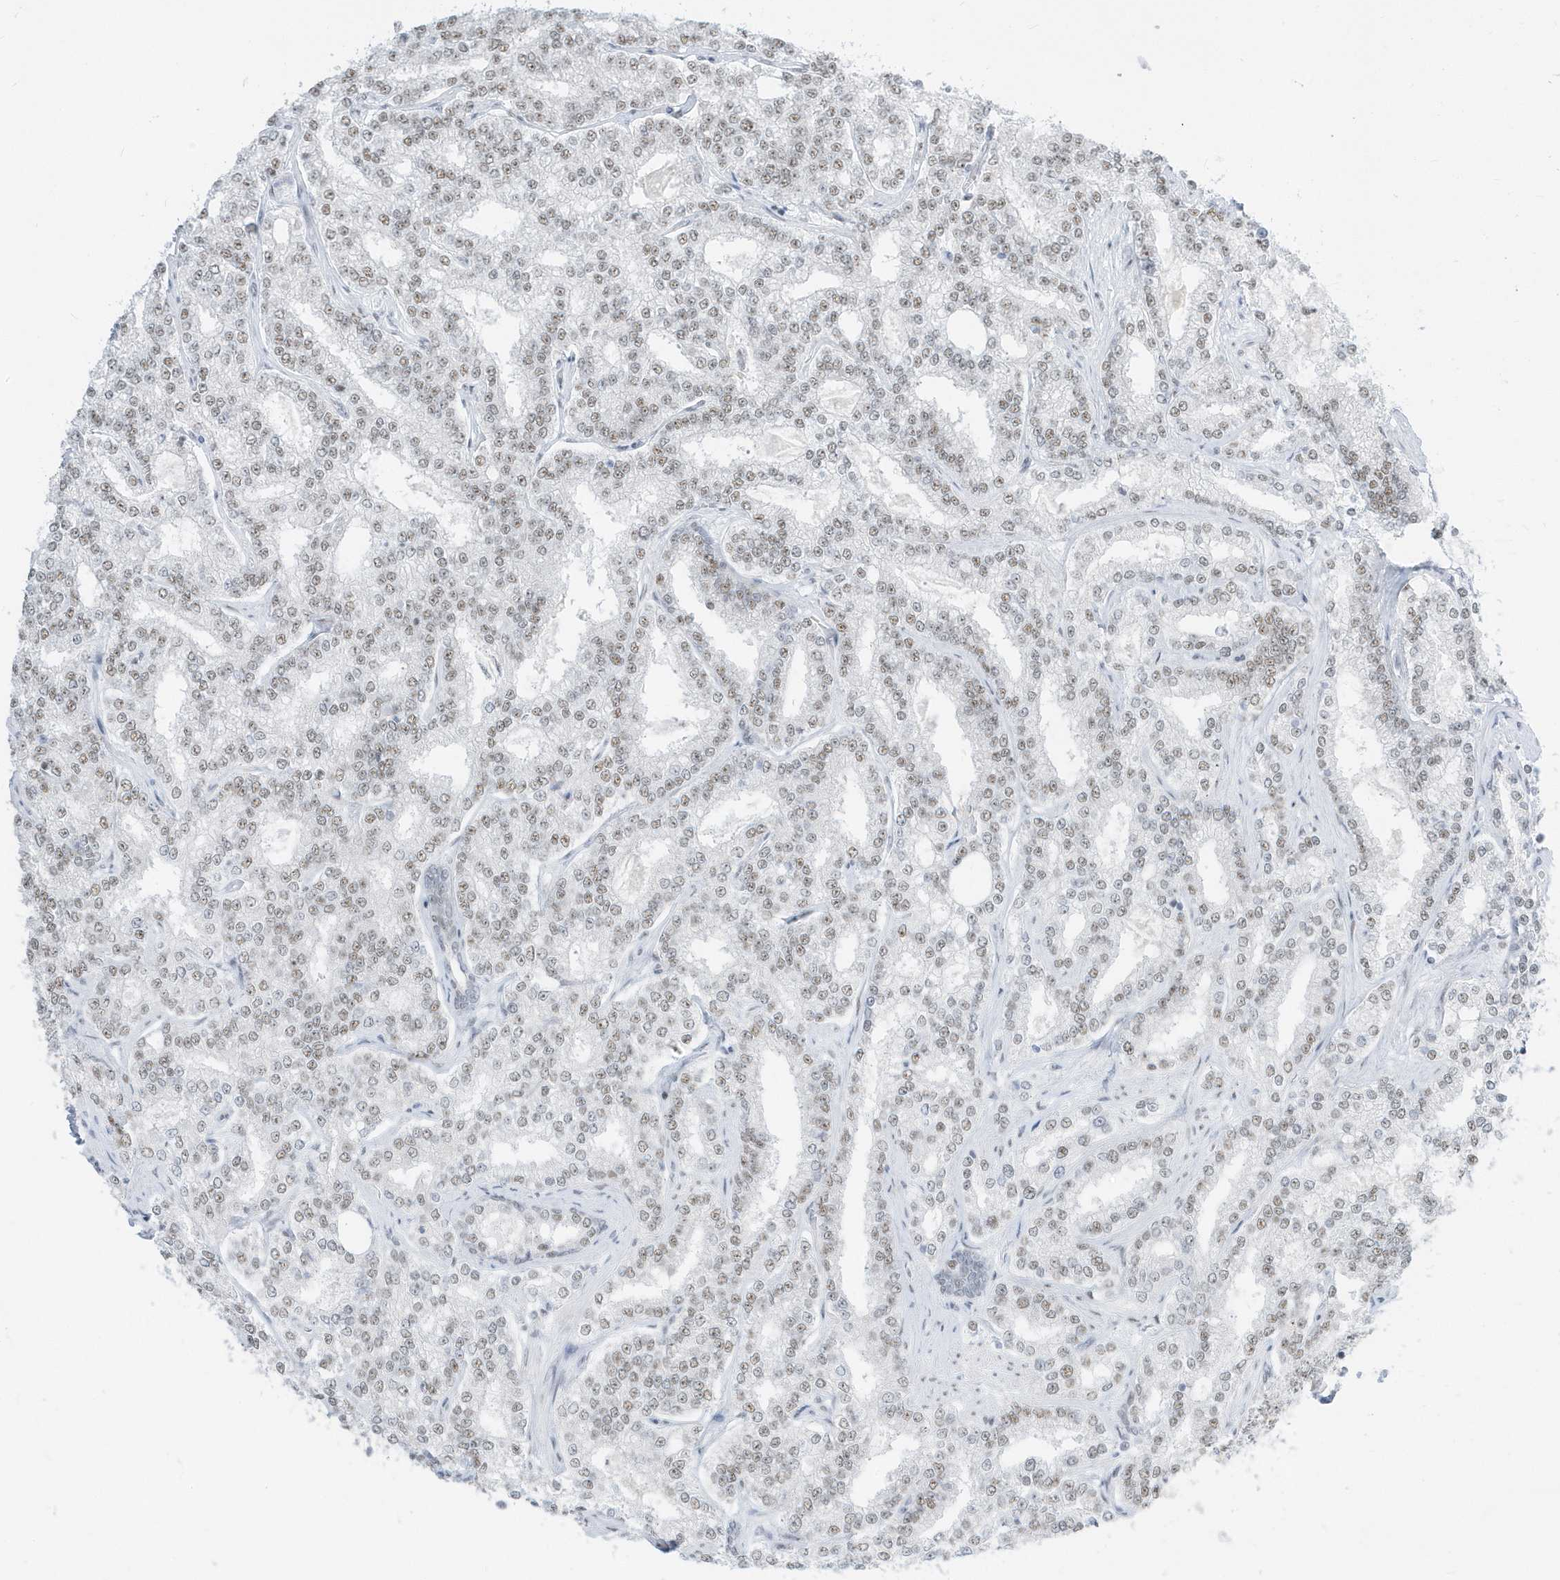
{"staining": {"intensity": "weak", "quantity": ">75%", "location": "nuclear"}, "tissue": "prostate cancer", "cell_type": "Tumor cells", "image_type": "cancer", "snomed": [{"axis": "morphology", "description": "Normal tissue, NOS"}, {"axis": "morphology", "description": "Adenocarcinoma, High grade"}, {"axis": "topography", "description": "Prostate"}], "caption": "Protein expression analysis of human prostate cancer (adenocarcinoma (high-grade)) reveals weak nuclear expression in about >75% of tumor cells.", "gene": "PLEKHN1", "patient": {"sex": "male", "age": 83}}